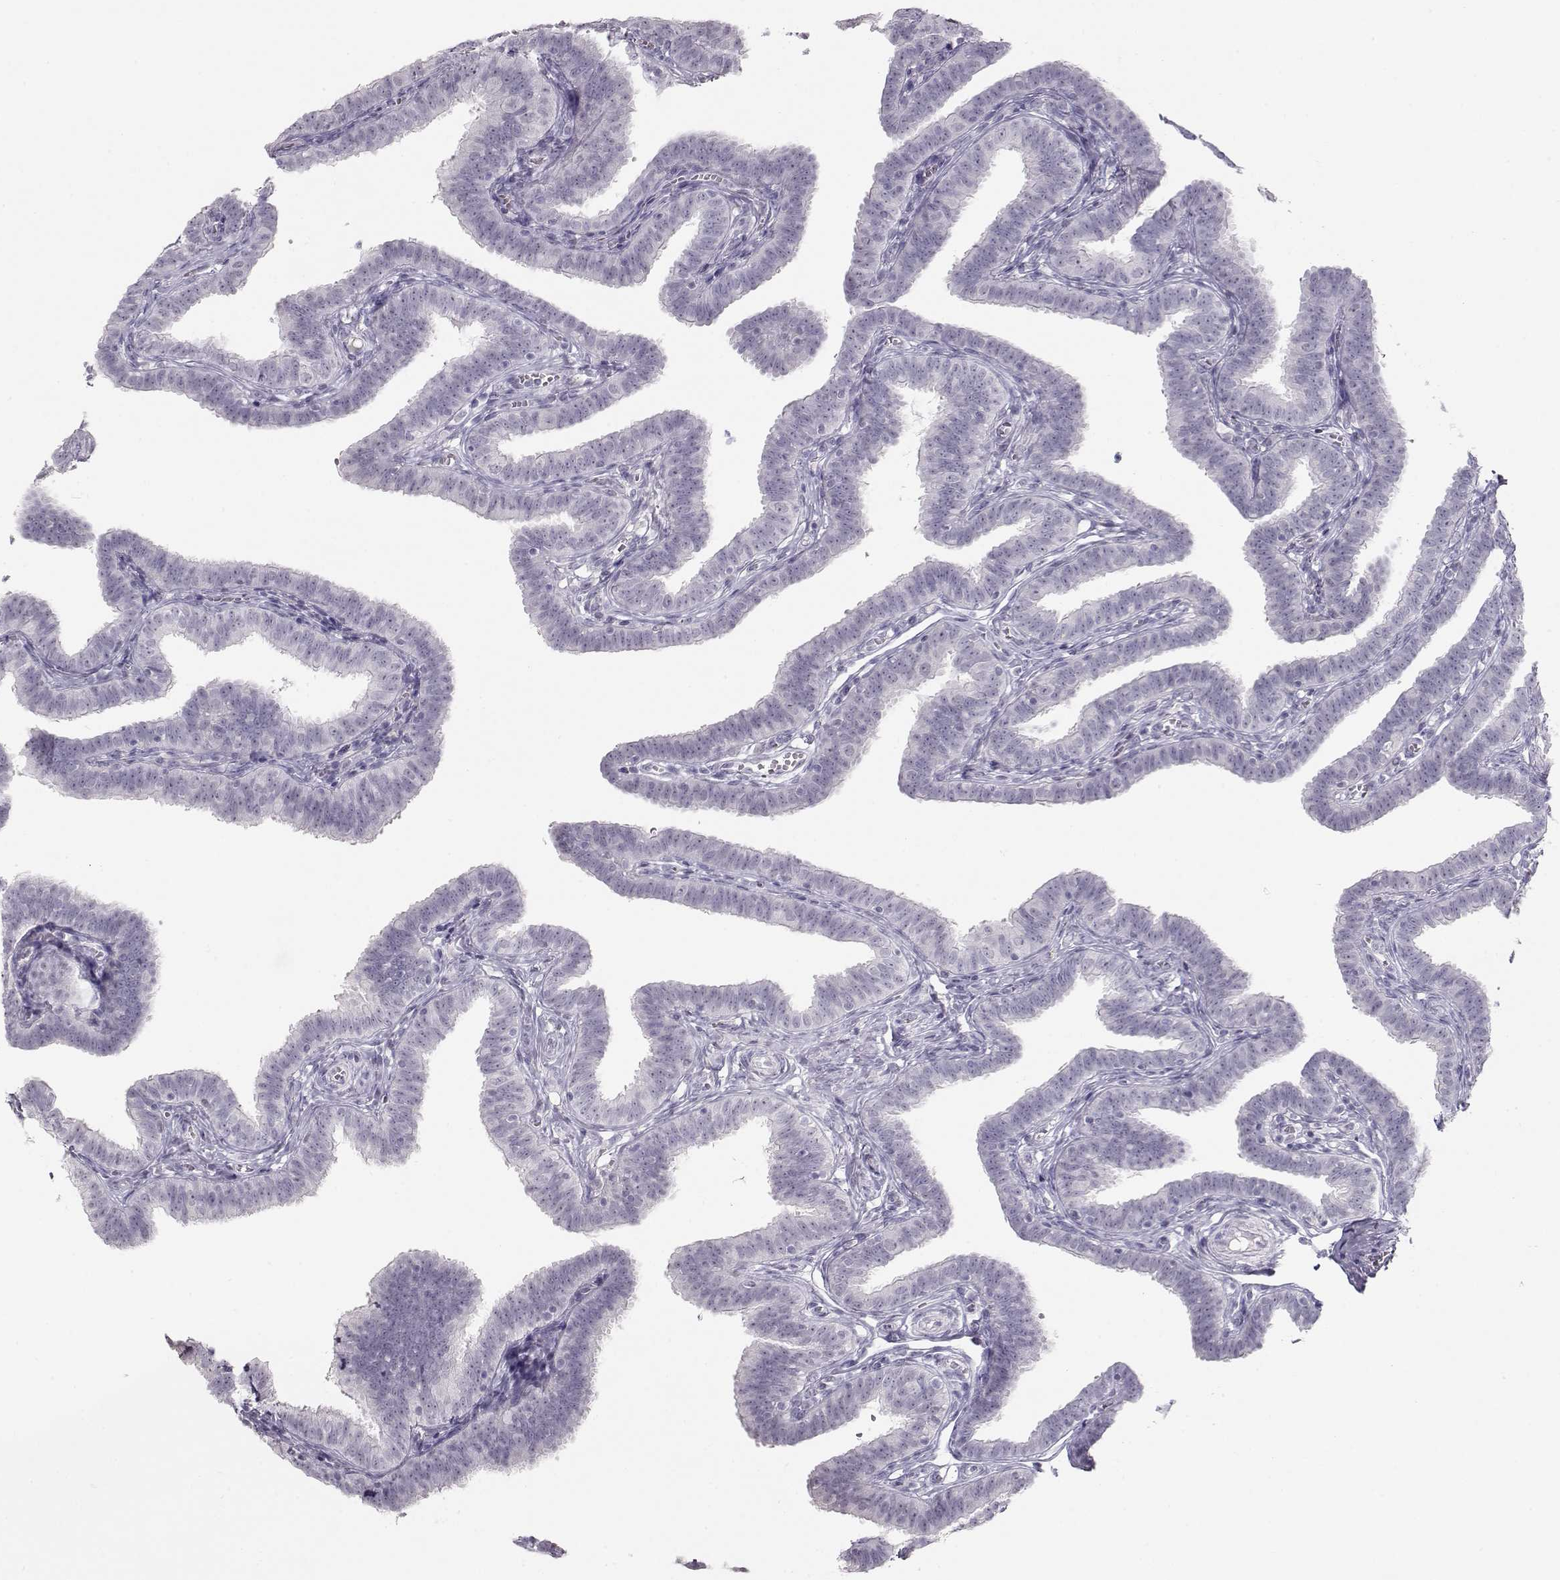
{"staining": {"intensity": "negative", "quantity": "none", "location": "none"}, "tissue": "fallopian tube", "cell_type": "Glandular cells", "image_type": "normal", "snomed": [{"axis": "morphology", "description": "Normal tissue, NOS"}, {"axis": "topography", "description": "Fallopian tube"}], "caption": "Immunohistochemical staining of benign fallopian tube shows no significant positivity in glandular cells. (DAB (3,3'-diaminobenzidine) immunohistochemistry (IHC) visualized using brightfield microscopy, high magnification).", "gene": "IMPG1", "patient": {"sex": "female", "age": 25}}